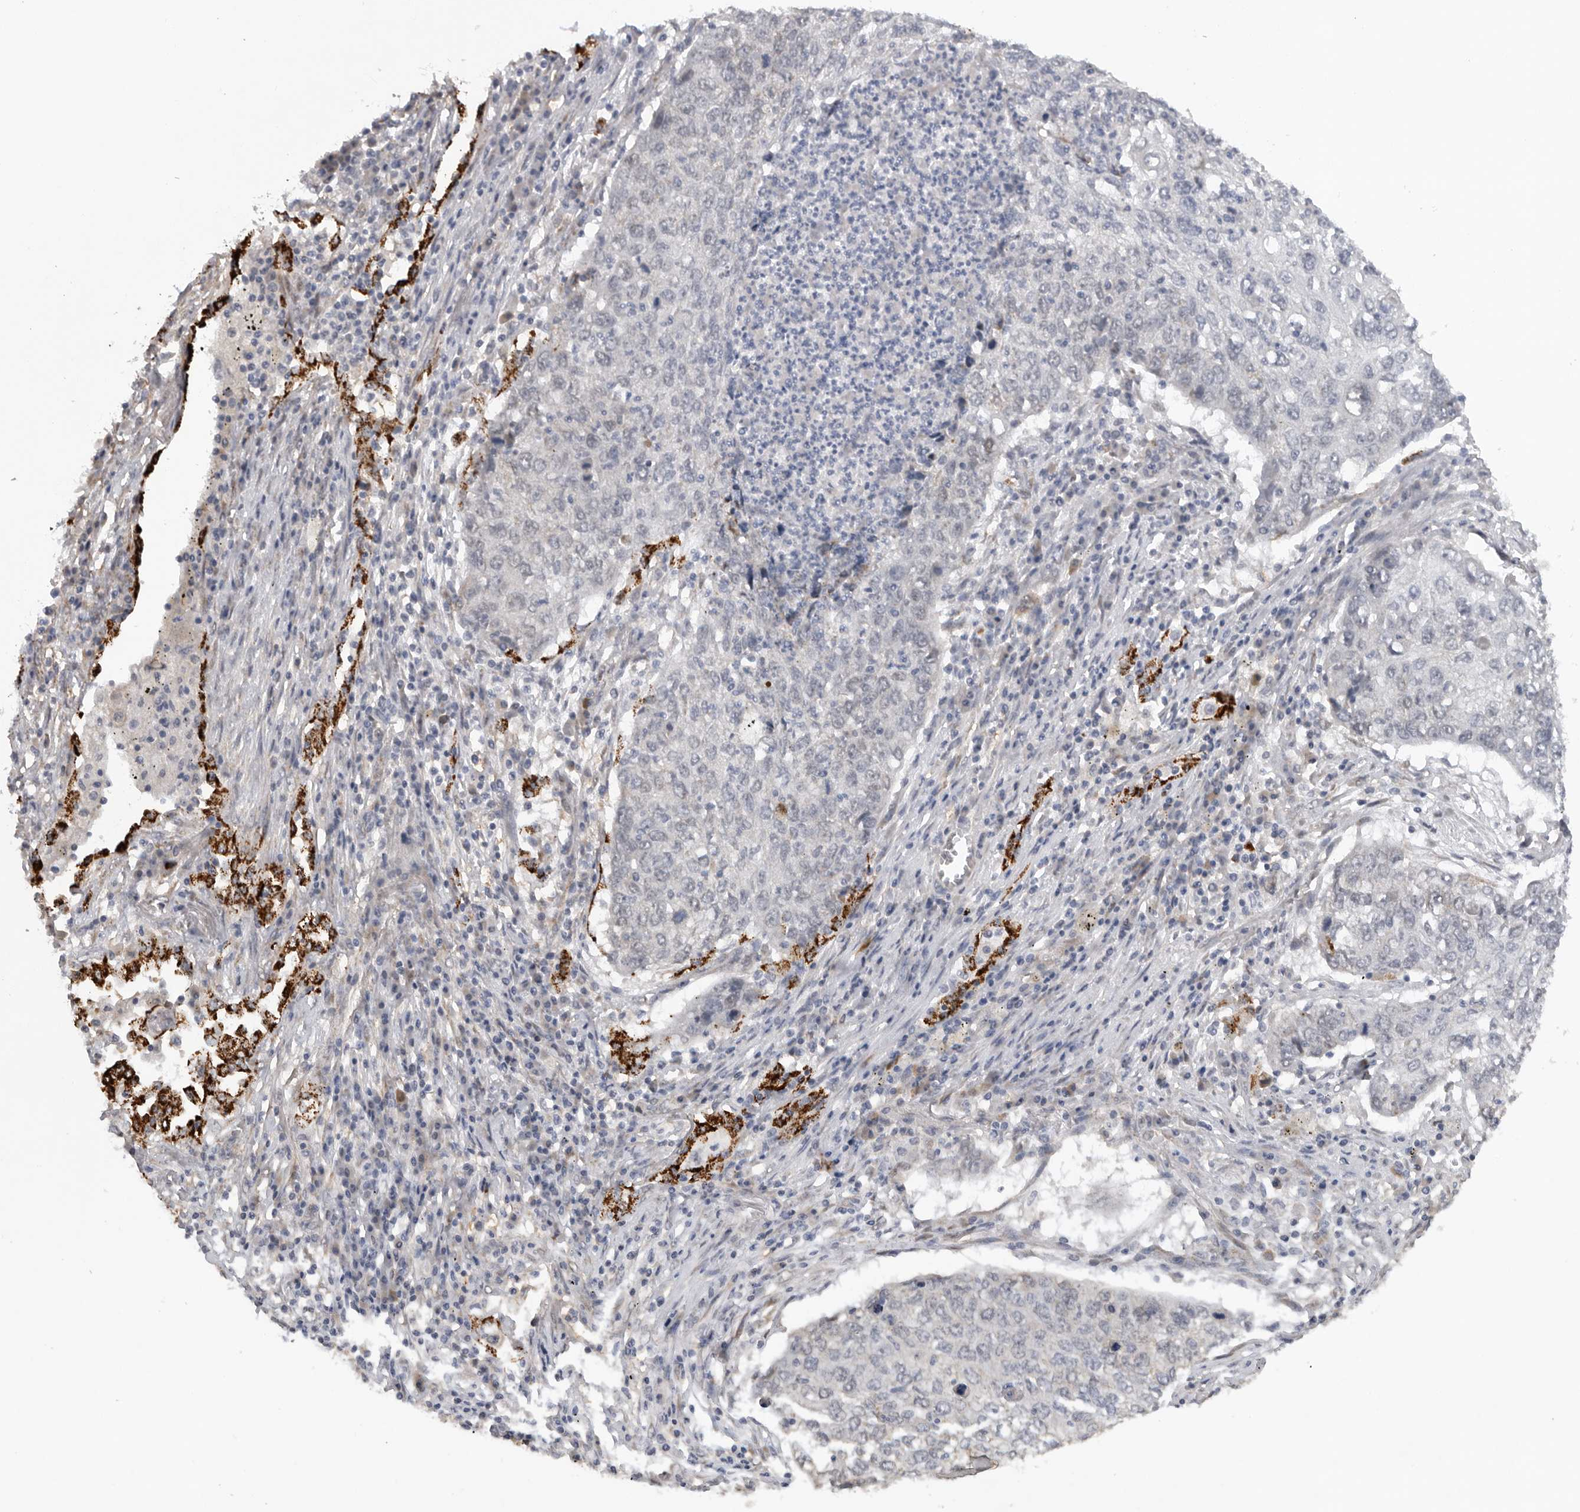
{"staining": {"intensity": "negative", "quantity": "none", "location": "none"}, "tissue": "lung cancer", "cell_type": "Tumor cells", "image_type": "cancer", "snomed": [{"axis": "morphology", "description": "Squamous cell carcinoma, NOS"}, {"axis": "topography", "description": "Lung"}], "caption": "Tumor cells show no significant positivity in lung cancer.", "gene": "DYRK2", "patient": {"sex": "female", "age": 63}}